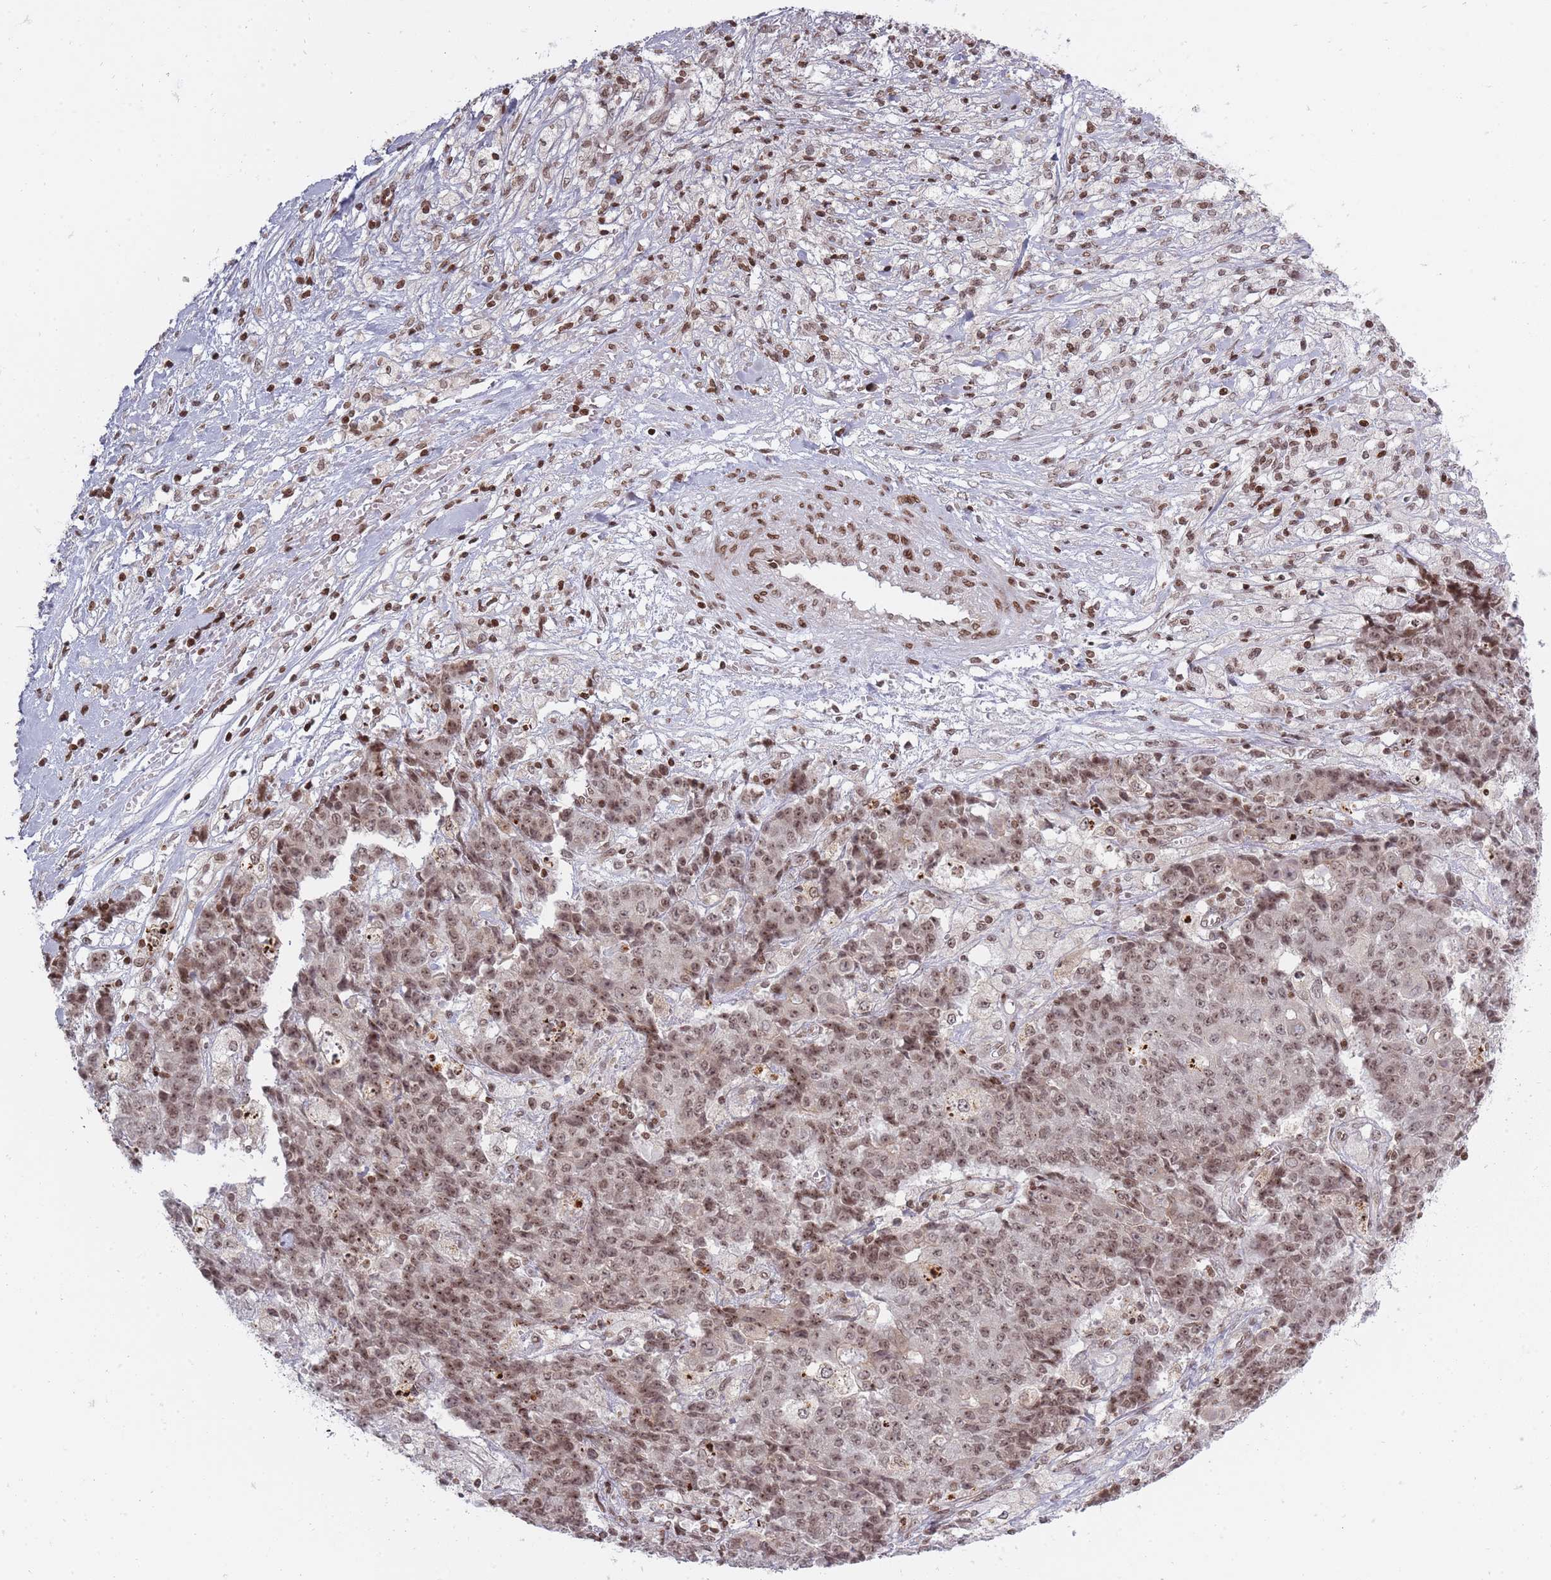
{"staining": {"intensity": "moderate", "quantity": ">75%", "location": "nuclear"}, "tissue": "ovarian cancer", "cell_type": "Tumor cells", "image_type": "cancer", "snomed": [{"axis": "morphology", "description": "Carcinoma, endometroid"}, {"axis": "topography", "description": "Ovary"}], "caption": "A brown stain highlights moderate nuclear staining of a protein in human ovarian cancer tumor cells.", "gene": "TMC6", "patient": {"sex": "female", "age": 42}}